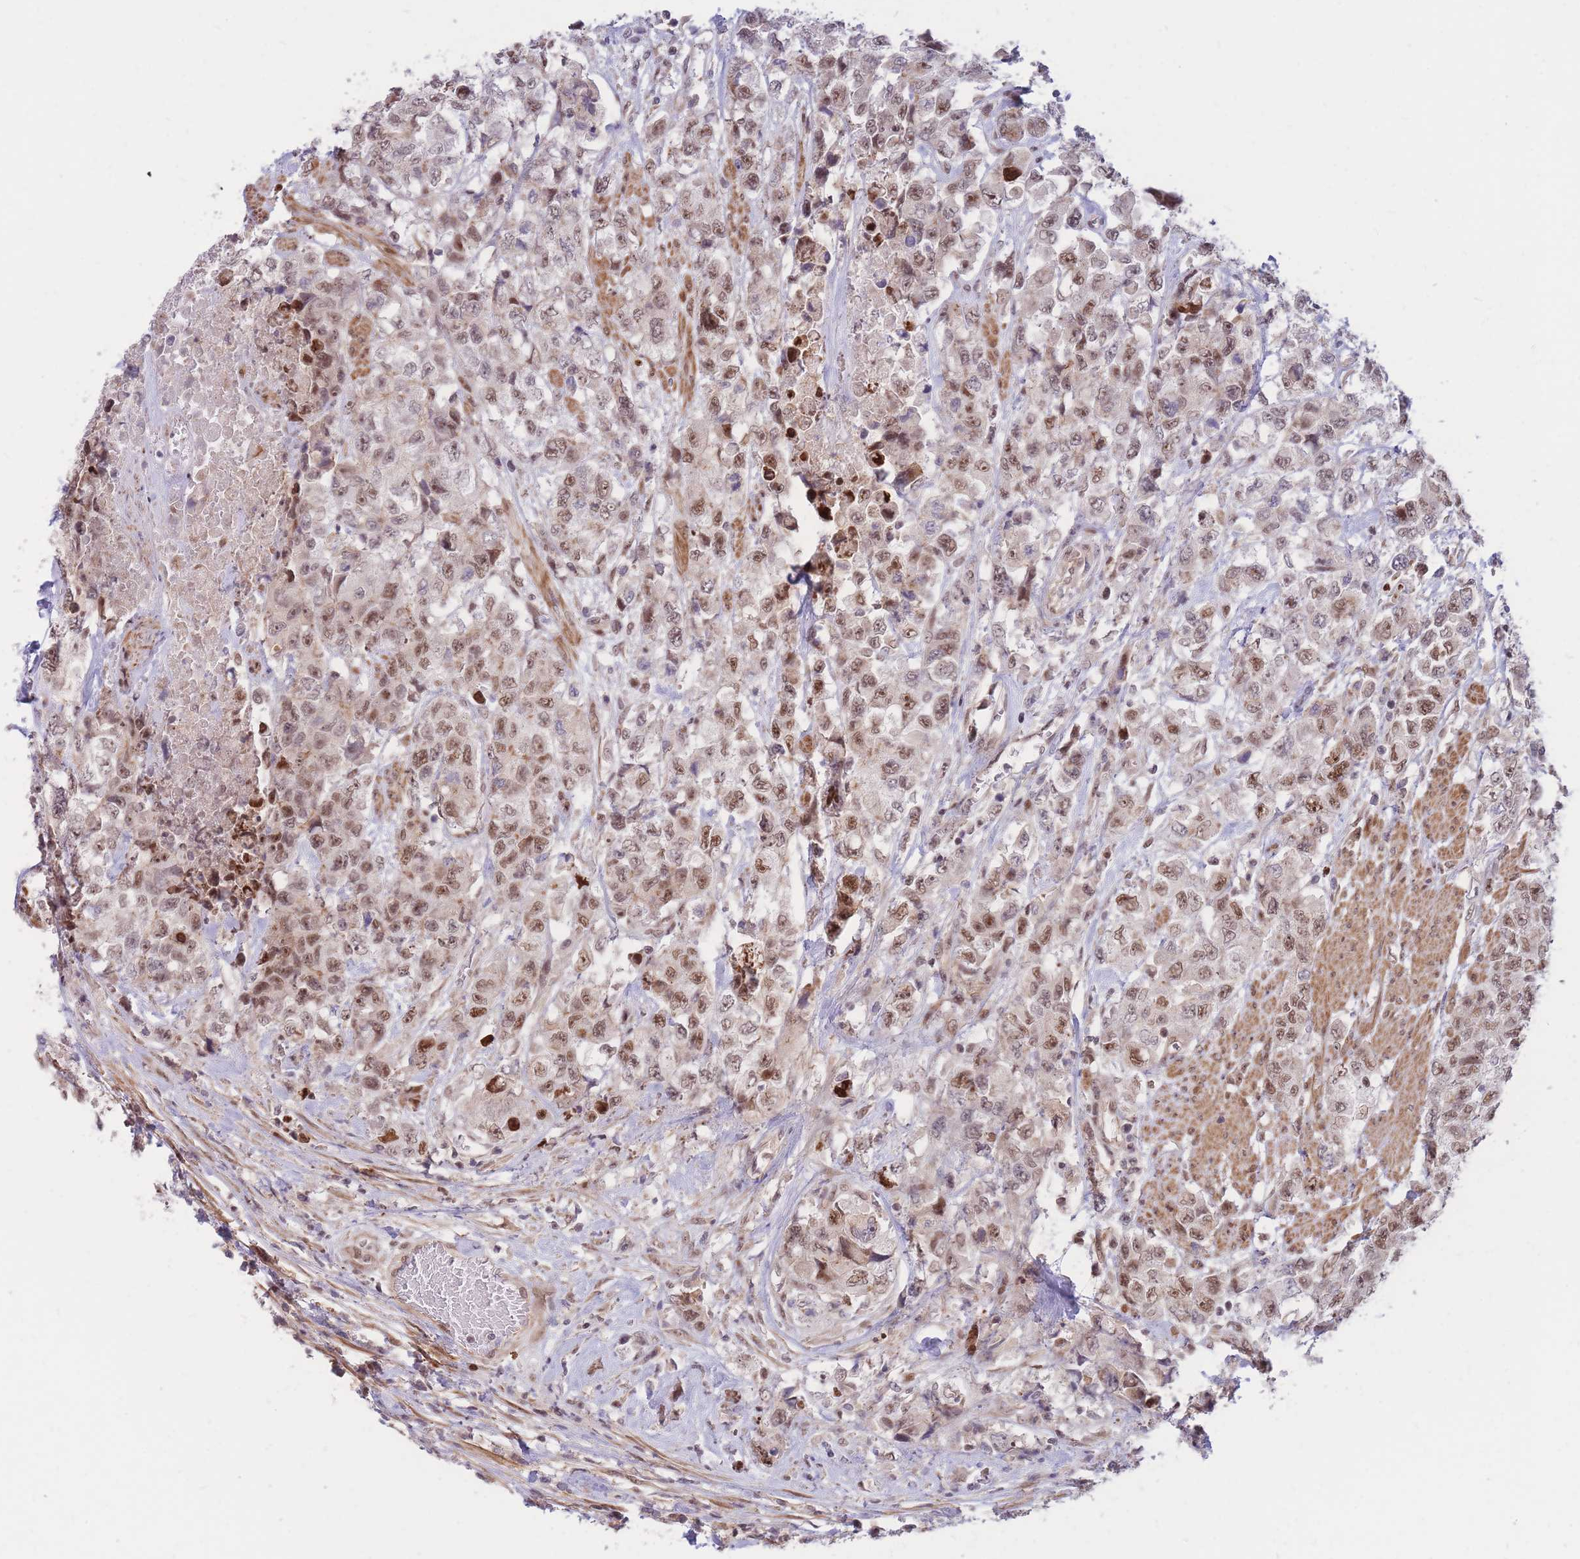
{"staining": {"intensity": "moderate", "quantity": ">75%", "location": "nuclear"}, "tissue": "urothelial cancer", "cell_type": "Tumor cells", "image_type": "cancer", "snomed": [{"axis": "morphology", "description": "Urothelial carcinoma, High grade"}, {"axis": "topography", "description": "Urinary bladder"}], "caption": "Immunohistochemistry histopathology image of neoplastic tissue: human urothelial cancer stained using immunohistochemistry shows medium levels of moderate protein expression localized specifically in the nuclear of tumor cells, appearing as a nuclear brown color.", "gene": "ERICH6B", "patient": {"sex": "female", "age": 78}}